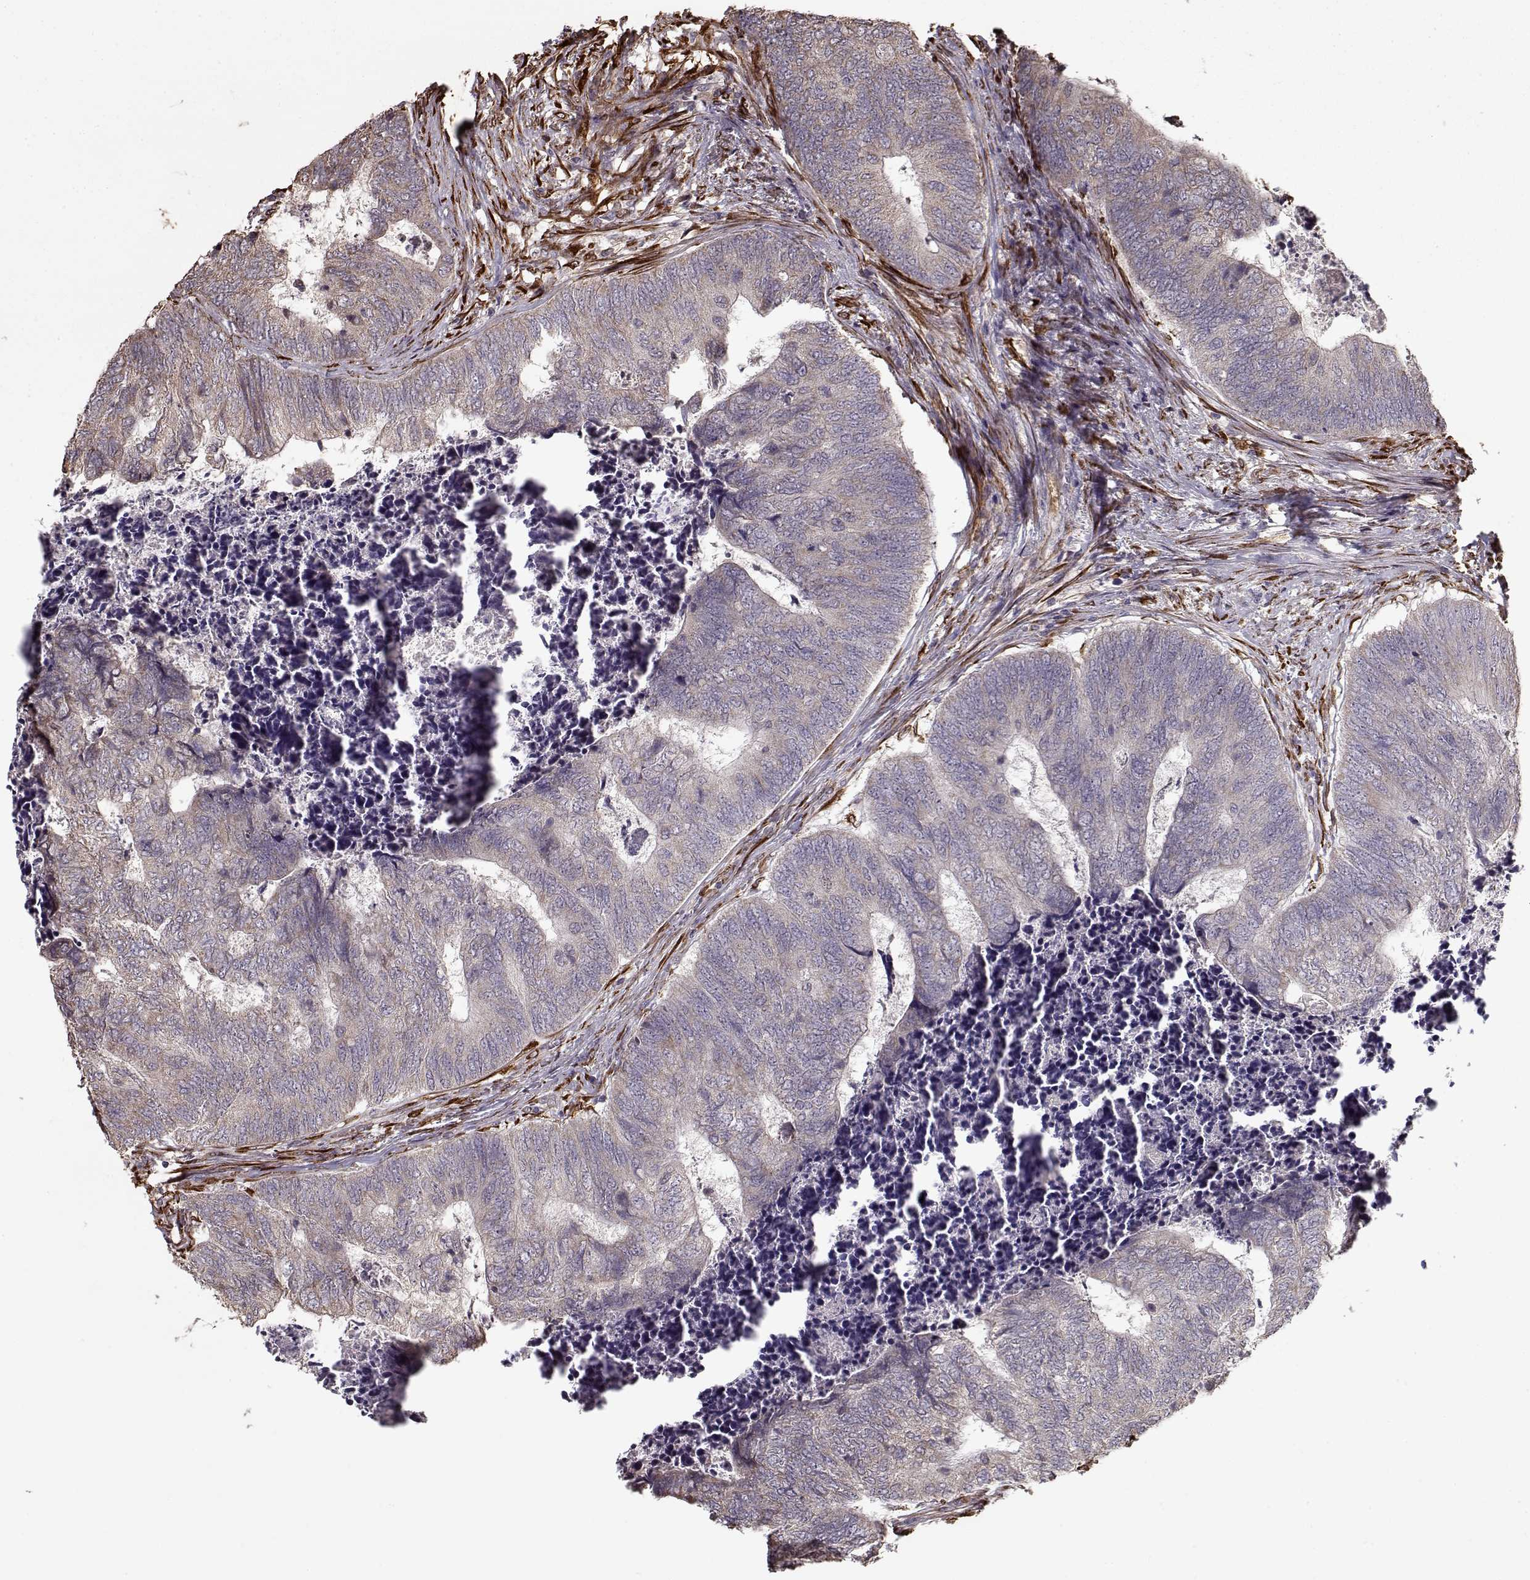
{"staining": {"intensity": "weak", "quantity": "25%-75%", "location": "cytoplasmic/membranous"}, "tissue": "colorectal cancer", "cell_type": "Tumor cells", "image_type": "cancer", "snomed": [{"axis": "morphology", "description": "Adenocarcinoma, NOS"}, {"axis": "topography", "description": "Colon"}], "caption": "Adenocarcinoma (colorectal) was stained to show a protein in brown. There is low levels of weak cytoplasmic/membranous staining in about 25%-75% of tumor cells.", "gene": "IMMP1L", "patient": {"sex": "female", "age": 67}}